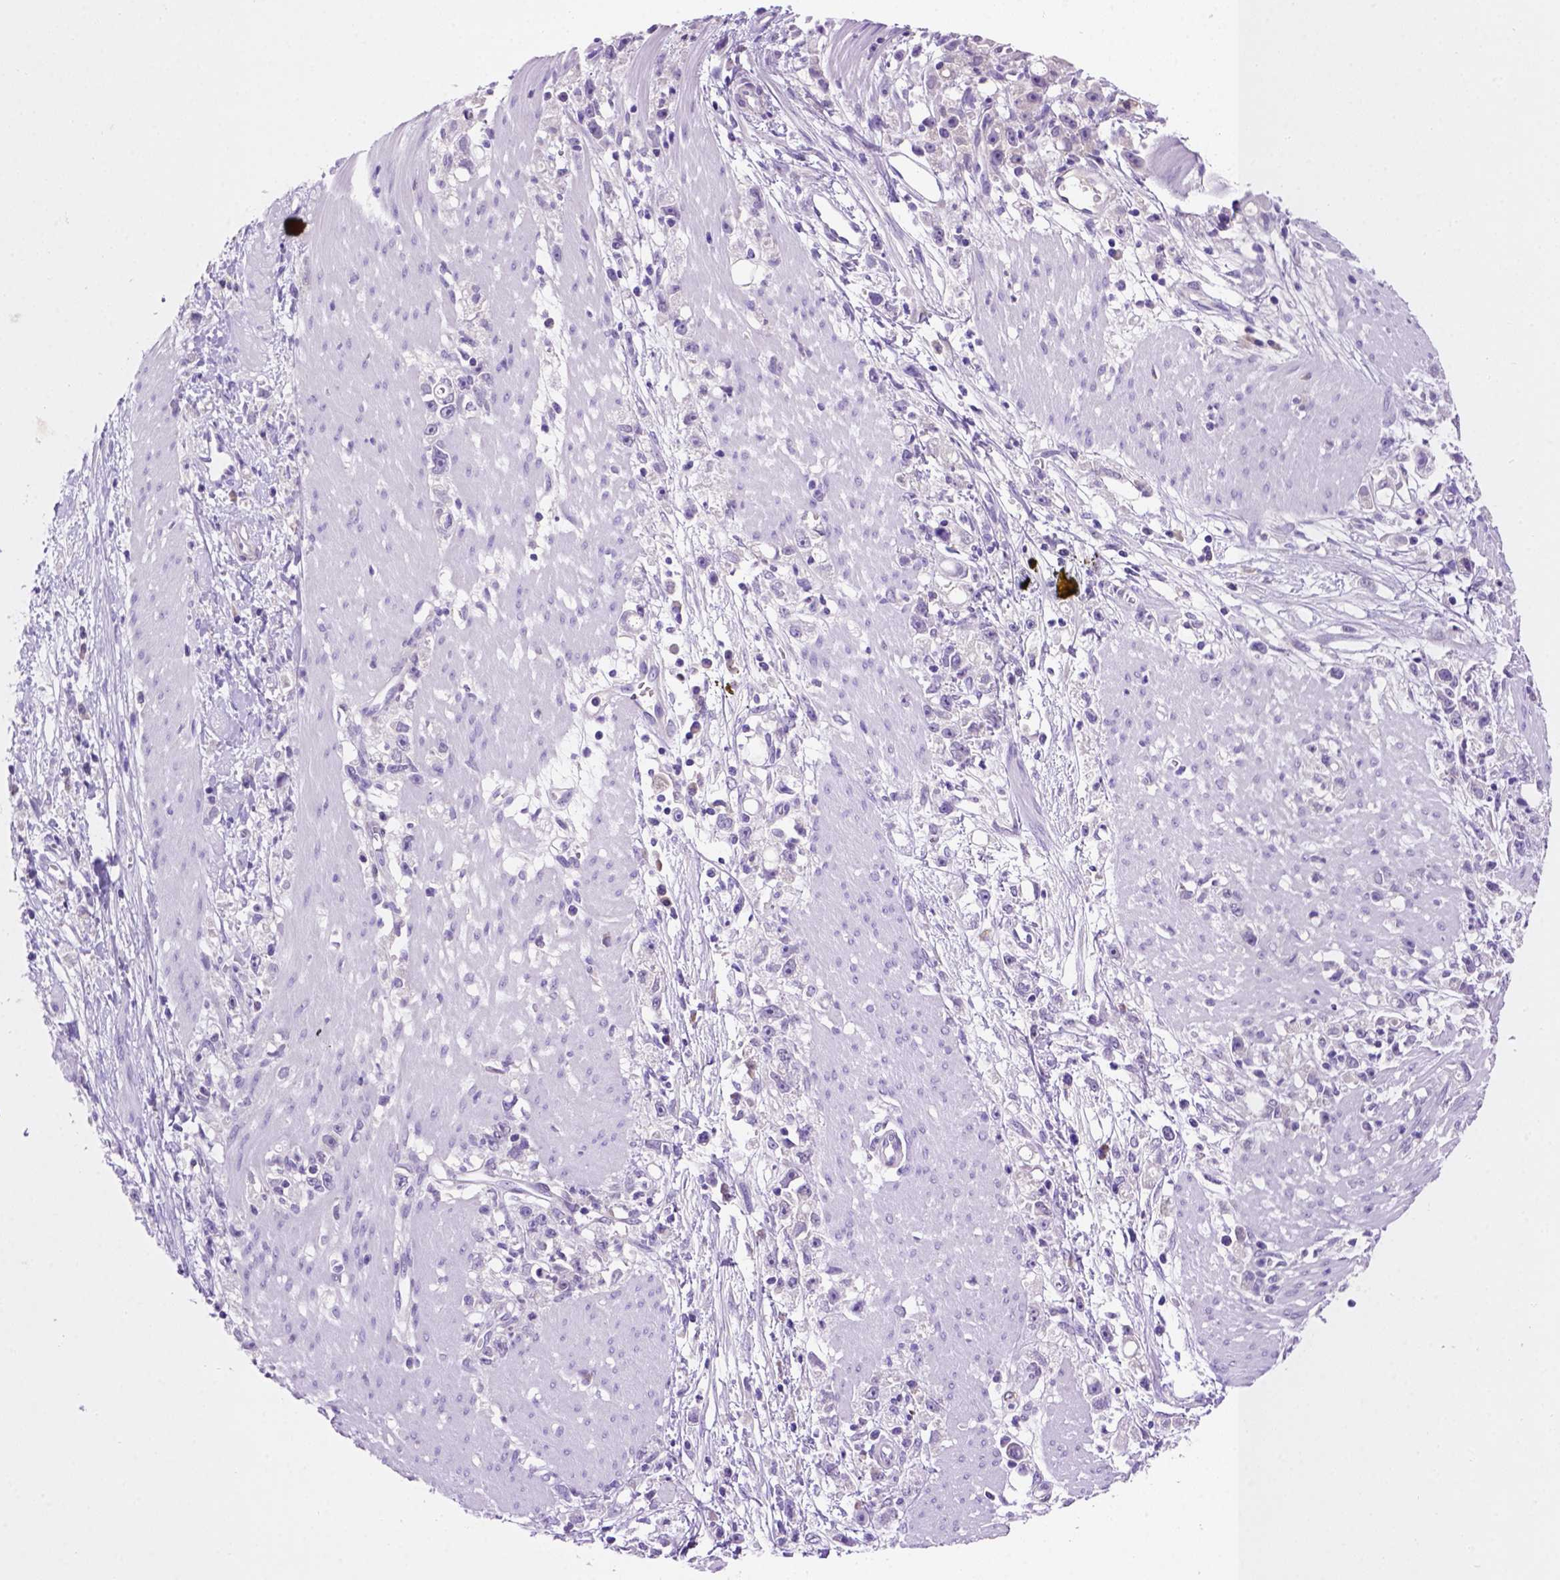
{"staining": {"intensity": "negative", "quantity": "none", "location": "none"}, "tissue": "stomach cancer", "cell_type": "Tumor cells", "image_type": "cancer", "snomed": [{"axis": "morphology", "description": "Adenocarcinoma, NOS"}, {"axis": "topography", "description": "Stomach"}], "caption": "A micrograph of human stomach cancer is negative for staining in tumor cells. (DAB IHC visualized using brightfield microscopy, high magnification).", "gene": "FAM81B", "patient": {"sex": "female", "age": 59}}